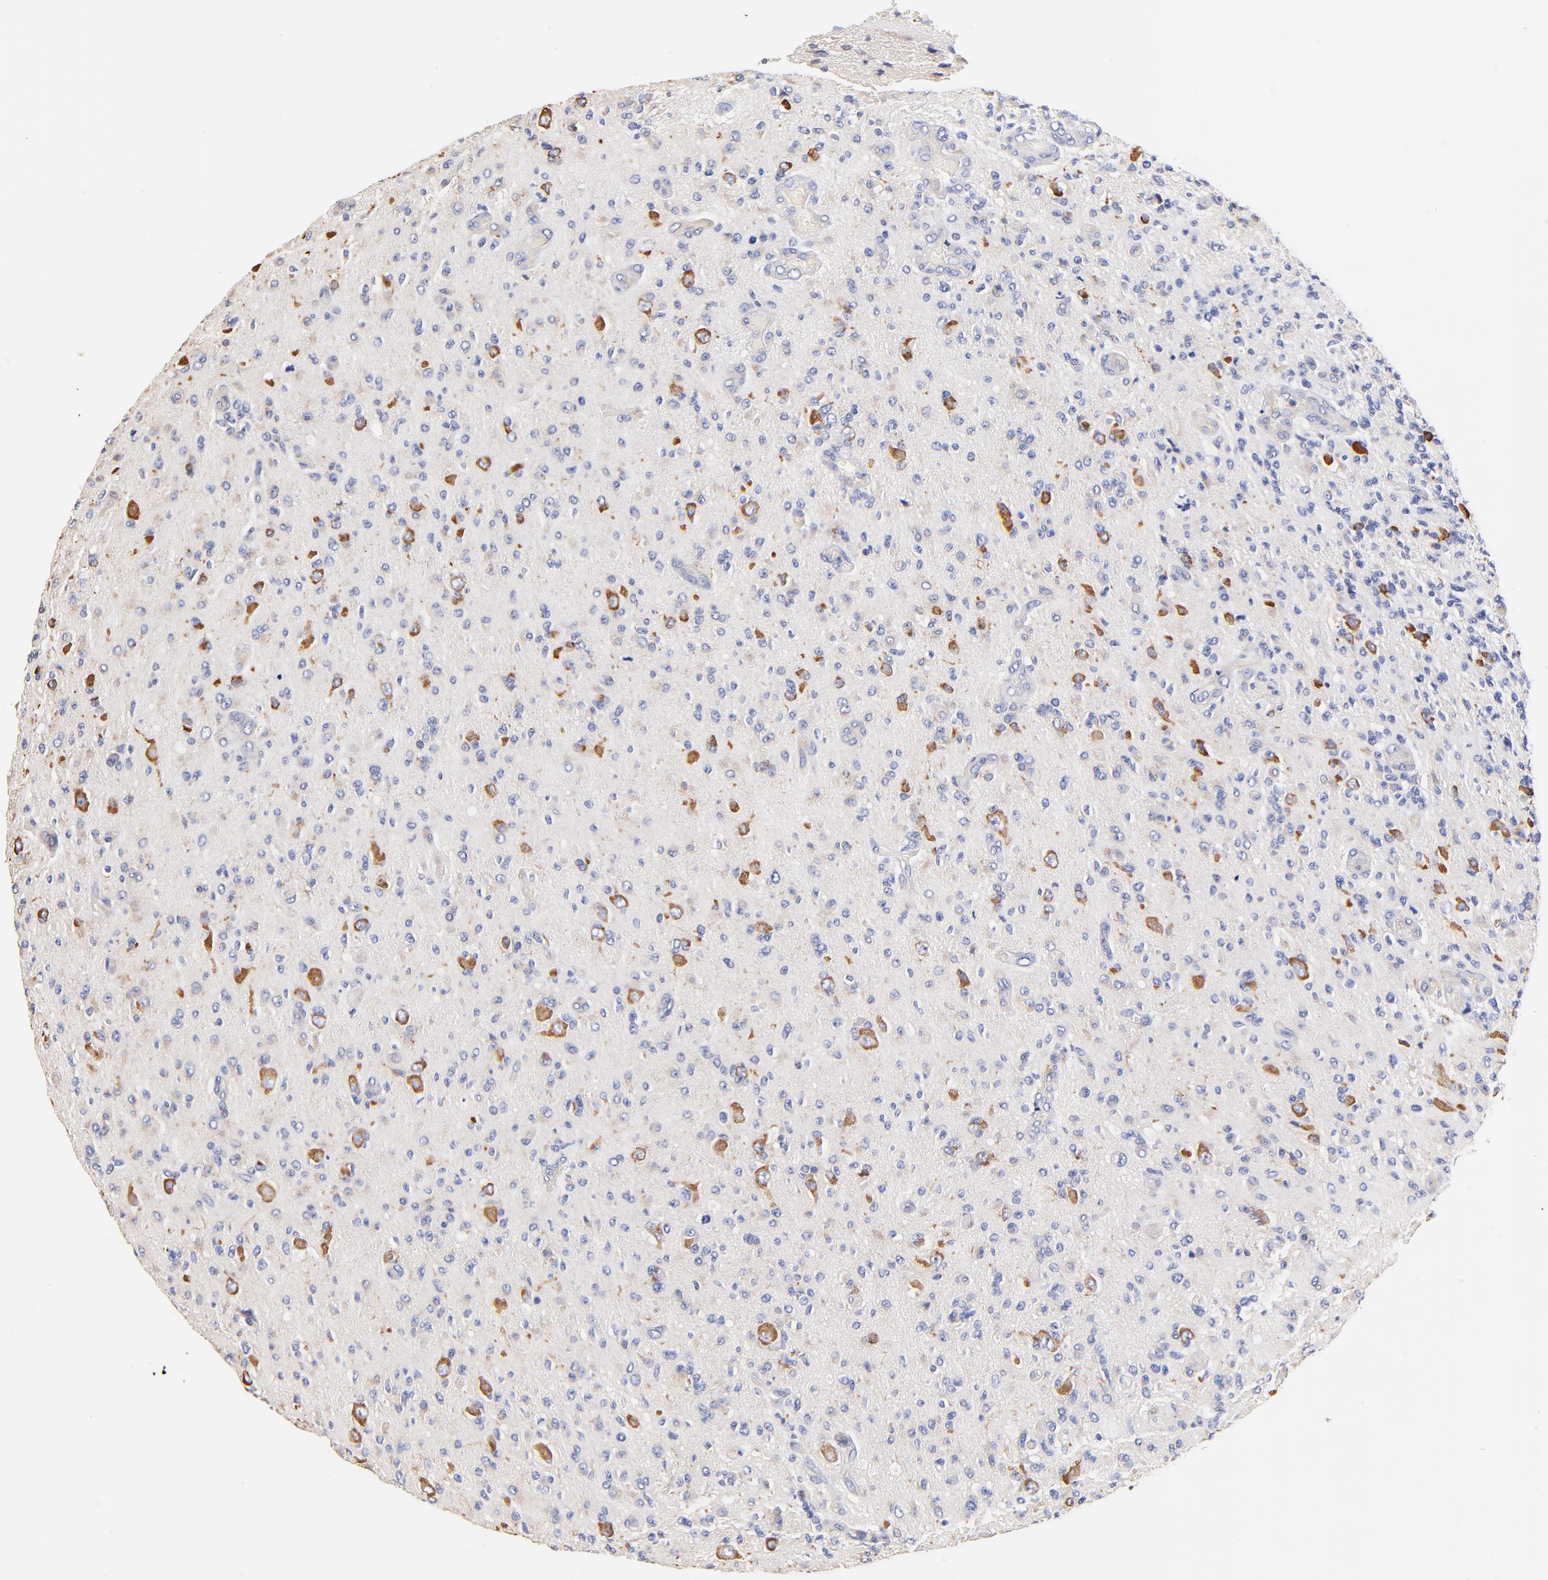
{"staining": {"intensity": "negative", "quantity": "none", "location": "none"}, "tissue": "glioma", "cell_type": "Tumor cells", "image_type": "cancer", "snomed": [{"axis": "morphology", "description": "Glioma, malignant, High grade"}, {"axis": "topography", "description": "Brain"}], "caption": "Glioma was stained to show a protein in brown. There is no significant staining in tumor cells.", "gene": "HS3ST1", "patient": {"sex": "male", "age": 36}}